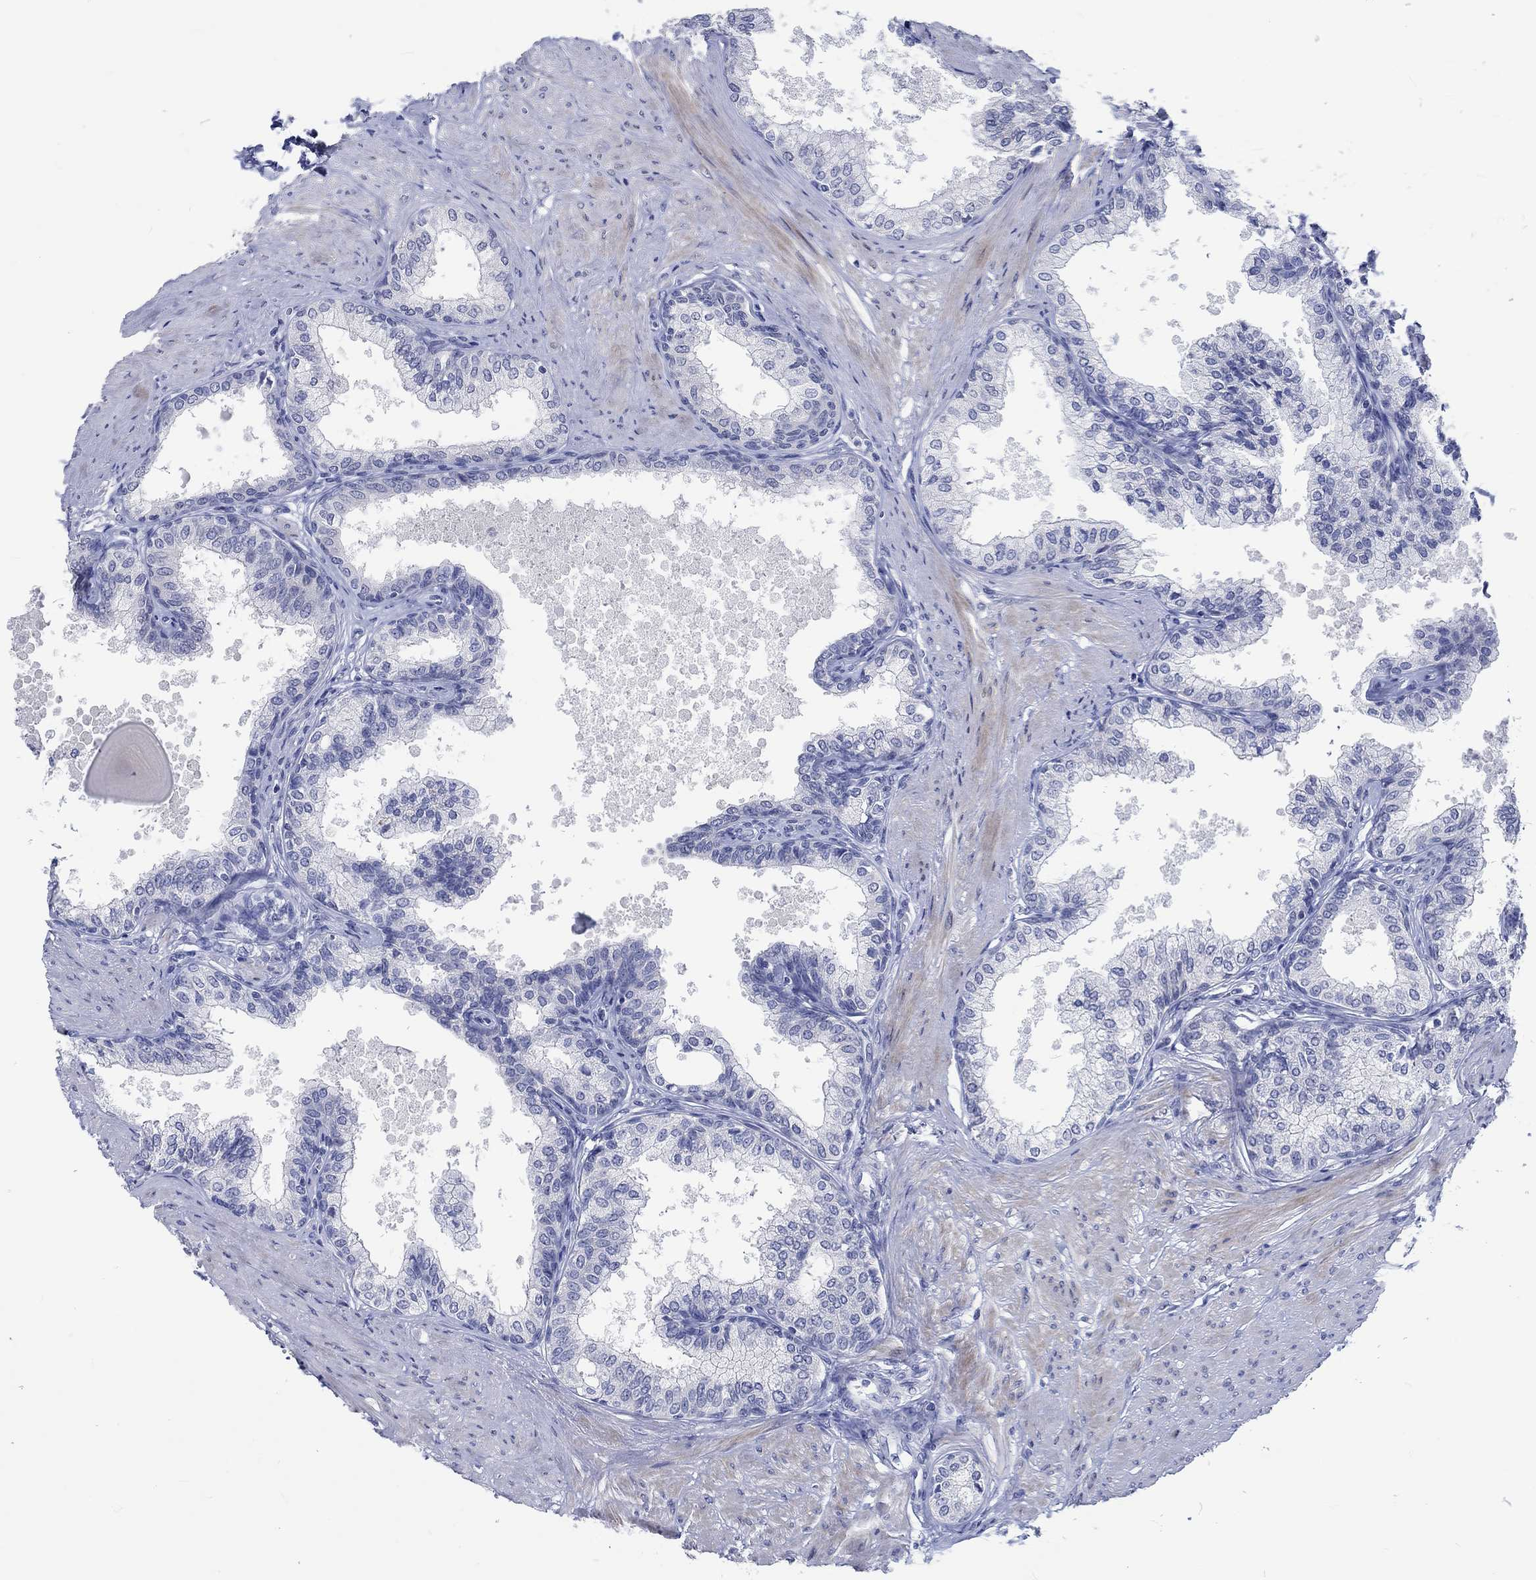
{"staining": {"intensity": "negative", "quantity": "none", "location": "none"}, "tissue": "prostate", "cell_type": "Glandular cells", "image_type": "normal", "snomed": [{"axis": "morphology", "description": "Normal tissue, NOS"}, {"axis": "topography", "description": "Prostate"}], "caption": "Immunohistochemical staining of normal prostate exhibits no significant staining in glandular cells.", "gene": "C4orf47", "patient": {"sex": "male", "age": 63}}